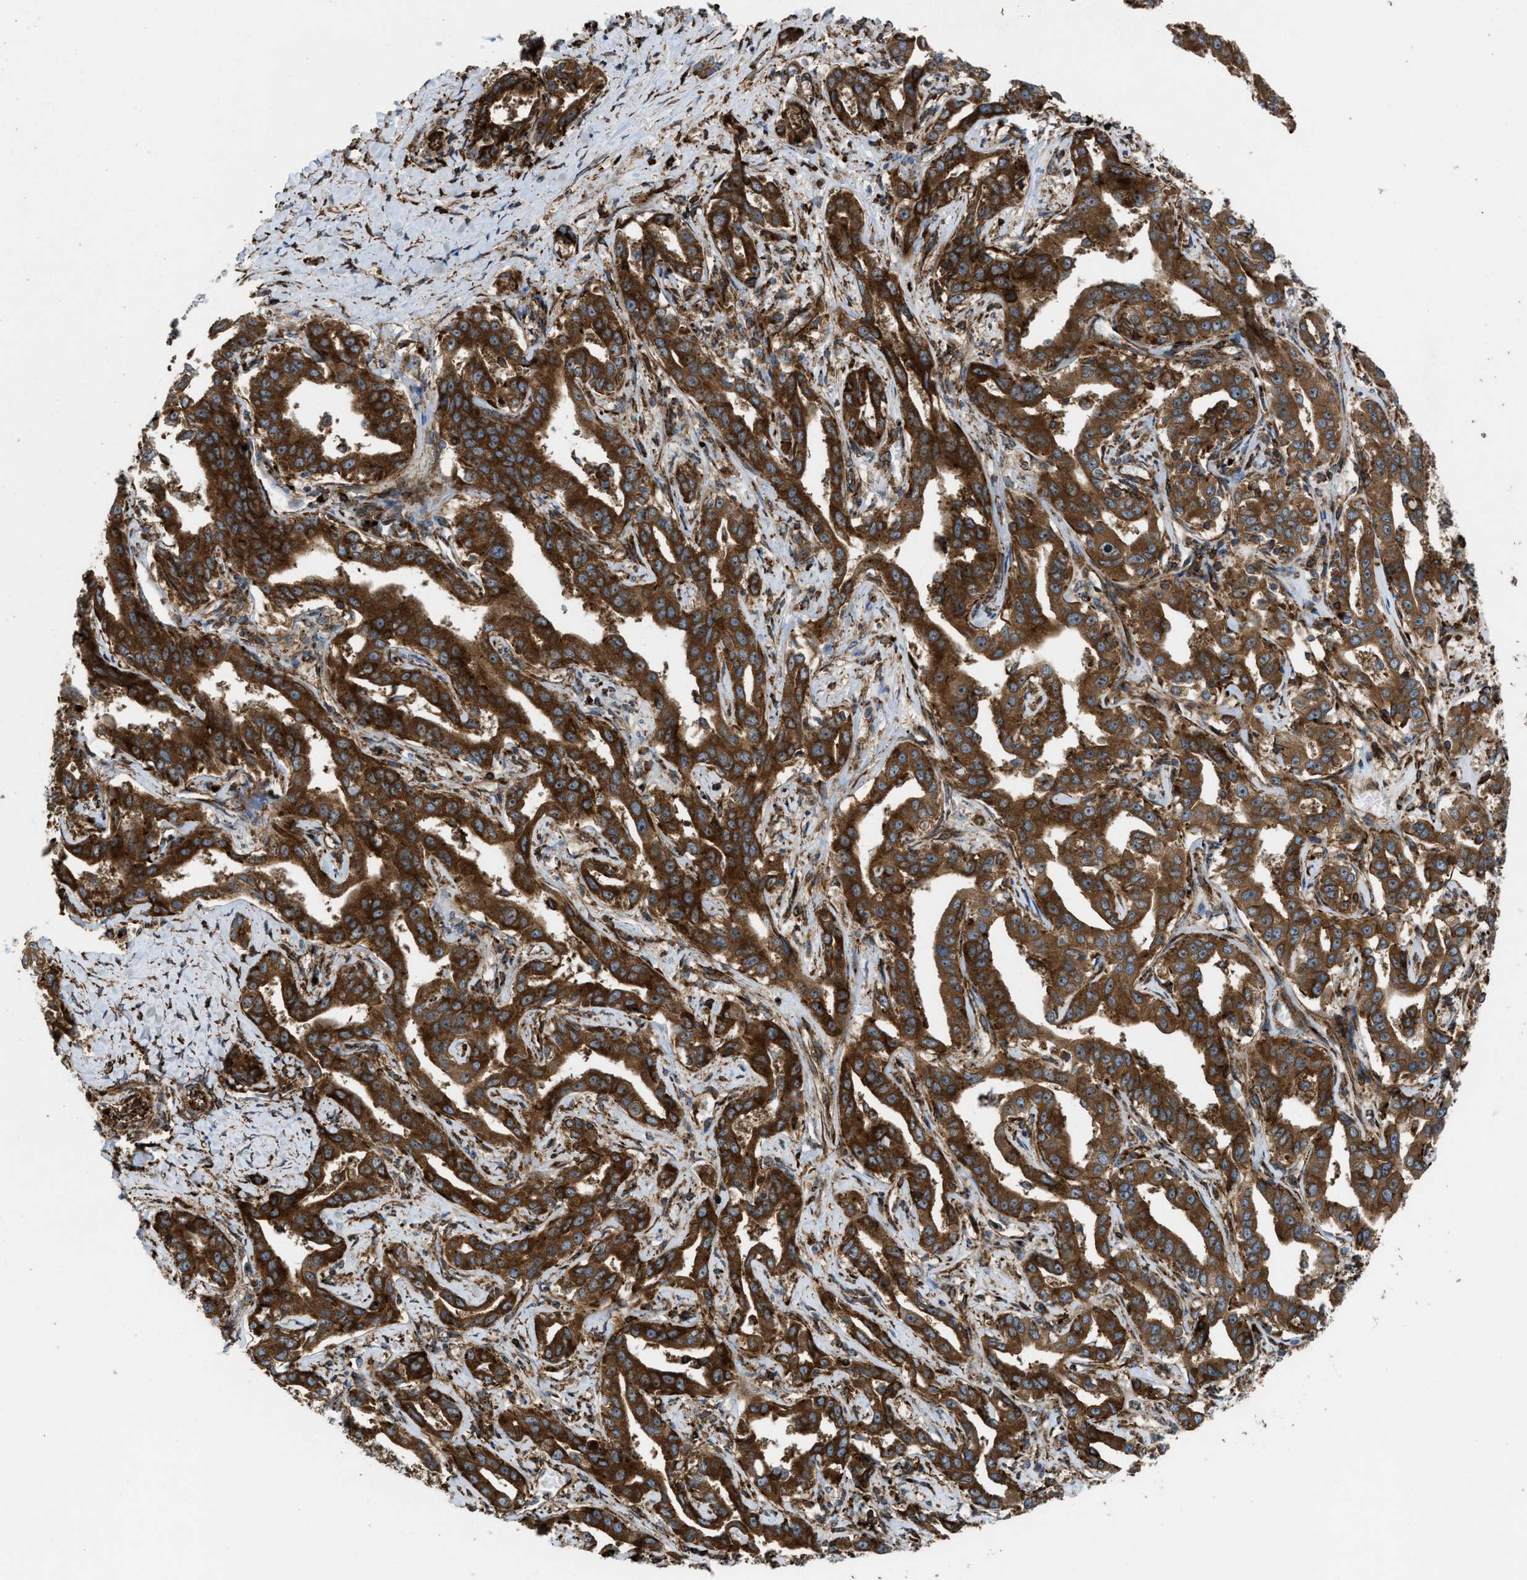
{"staining": {"intensity": "strong", "quantity": ">75%", "location": "cytoplasmic/membranous"}, "tissue": "liver cancer", "cell_type": "Tumor cells", "image_type": "cancer", "snomed": [{"axis": "morphology", "description": "Cholangiocarcinoma"}, {"axis": "topography", "description": "Liver"}], "caption": "Brown immunohistochemical staining in human cholangiocarcinoma (liver) shows strong cytoplasmic/membranous staining in approximately >75% of tumor cells. (IHC, brightfield microscopy, high magnification).", "gene": "EGLN1", "patient": {"sex": "male", "age": 59}}